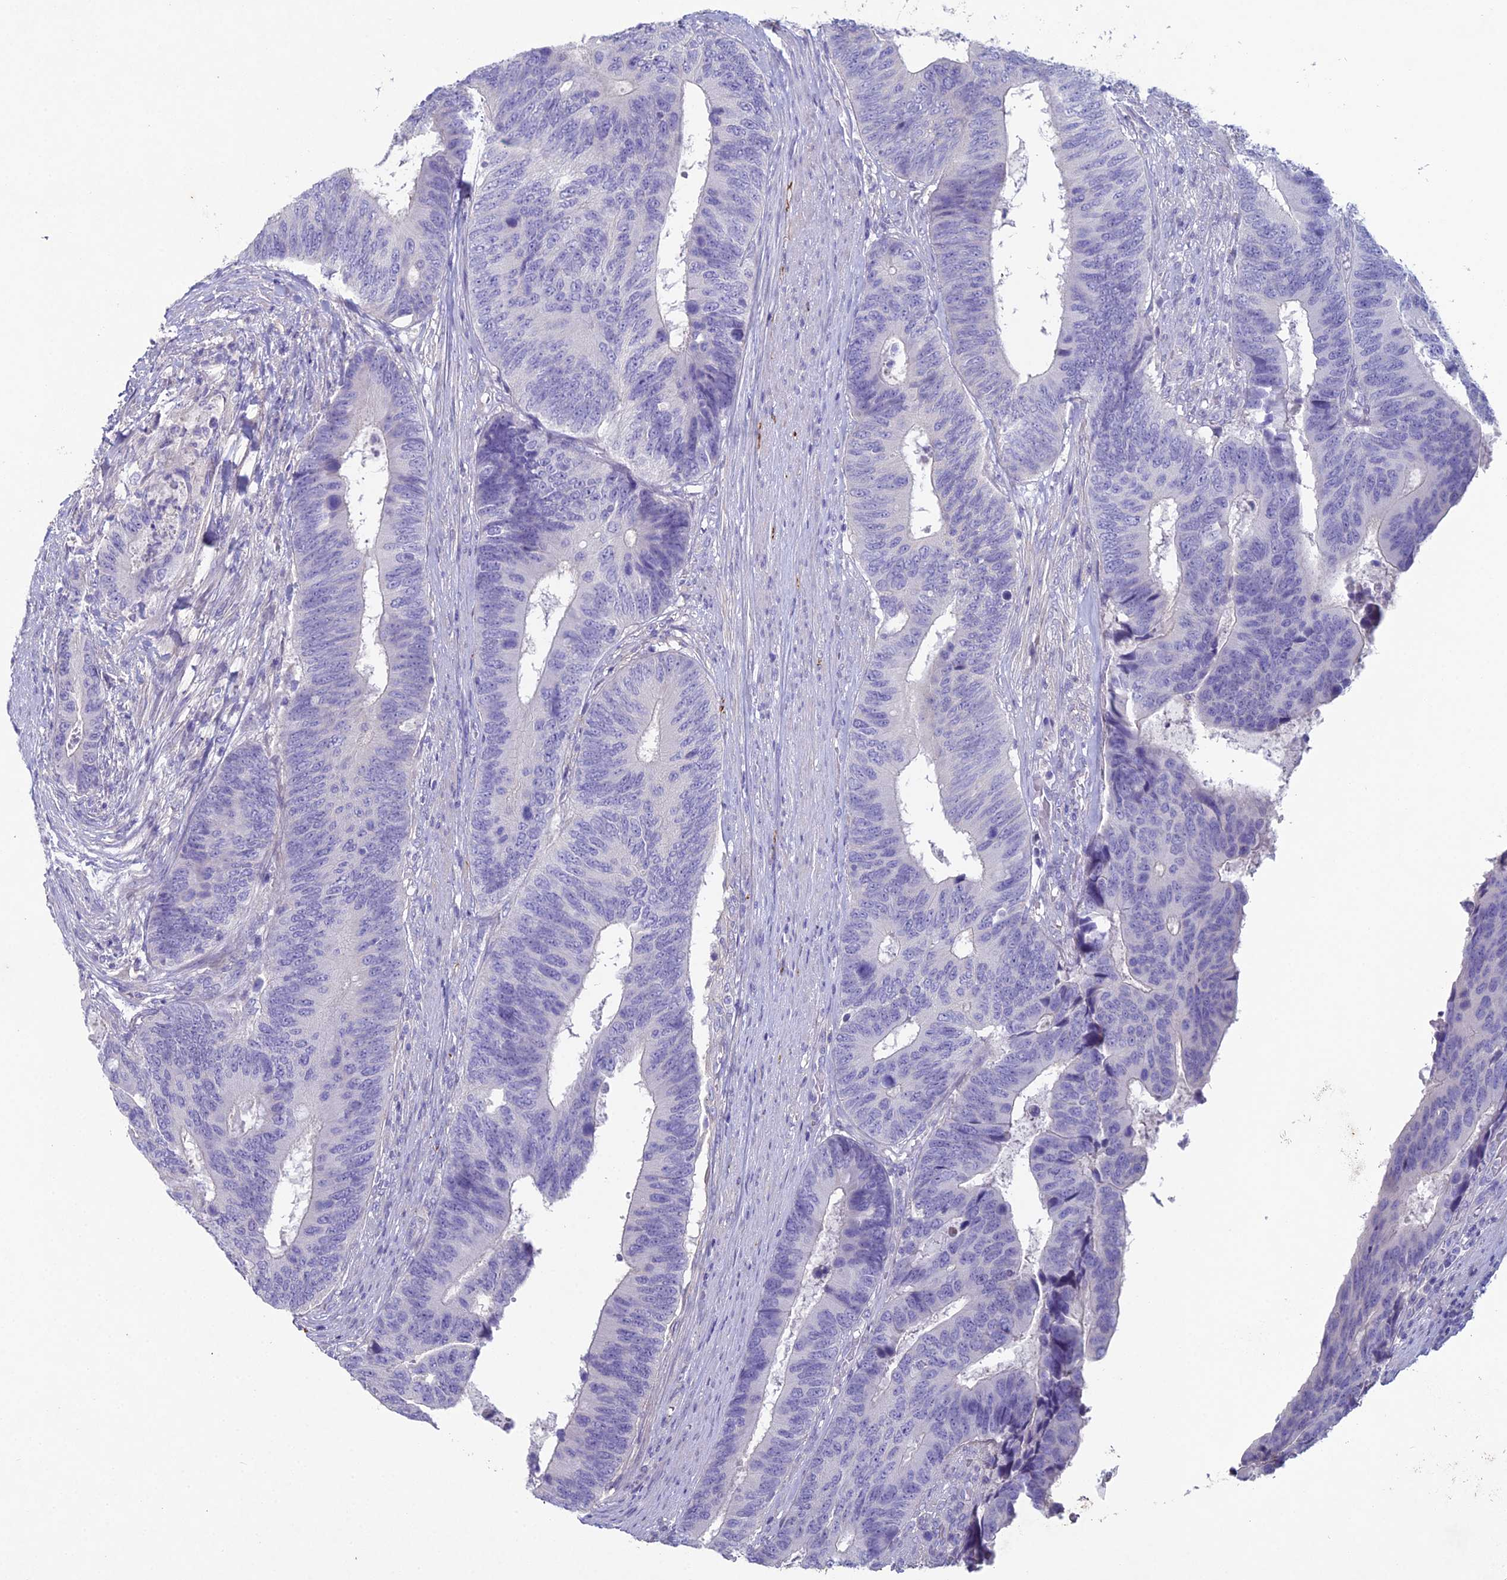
{"staining": {"intensity": "negative", "quantity": "none", "location": "none"}, "tissue": "colorectal cancer", "cell_type": "Tumor cells", "image_type": "cancer", "snomed": [{"axis": "morphology", "description": "Adenocarcinoma, NOS"}, {"axis": "topography", "description": "Colon"}], "caption": "A histopathology image of adenocarcinoma (colorectal) stained for a protein exhibits no brown staining in tumor cells.", "gene": "NCAM1", "patient": {"sex": "male", "age": 87}}